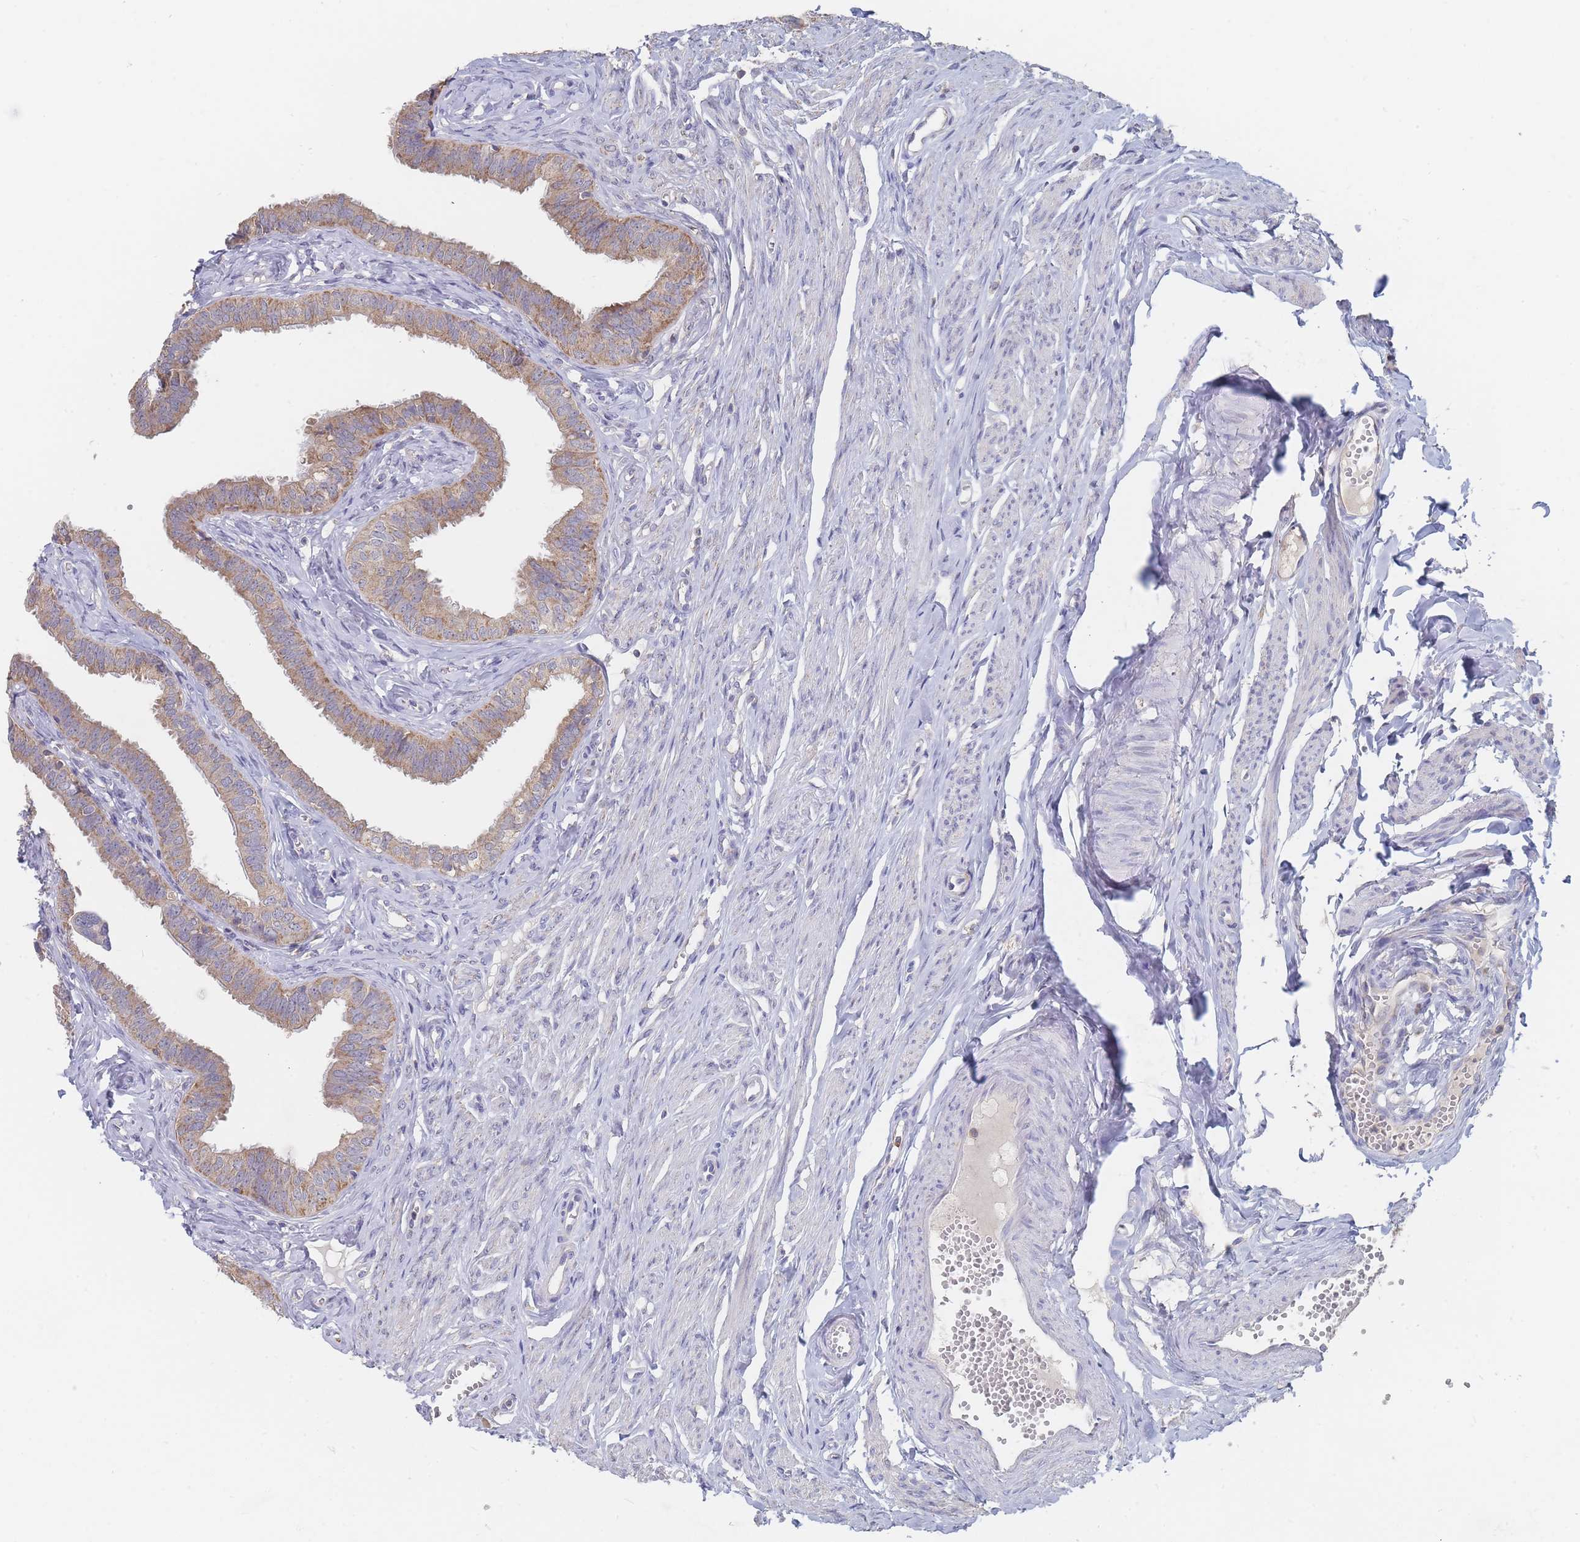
{"staining": {"intensity": "moderate", "quantity": ">75%", "location": "cytoplasmic/membranous"}, "tissue": "fallopian tube", "cell_type": "Glandular cells", "image_type": "normal", "snomed": [{"axis": "morphology", "description": "Normal tissue, NOS"}, {"axis": "morphology", "description": "Carcinoma, NOS"}, {"axis": "topography", "description": "Fallopian tube"}, {"axis": "topography", "description": "Ovary"}], "caption": "Immunohistochemistry (IHC) photomicrograph of benign fallopian tube: fallopian tube stained using IHC shows medium levels of moderate protein expression localized specifically in the cytoplasmic/membranous of glandular cells, appearing as a cytoplasmic/membranous brown color.", "gene": "PPP6C", "patient": {"sex": "female", "age": 59}}